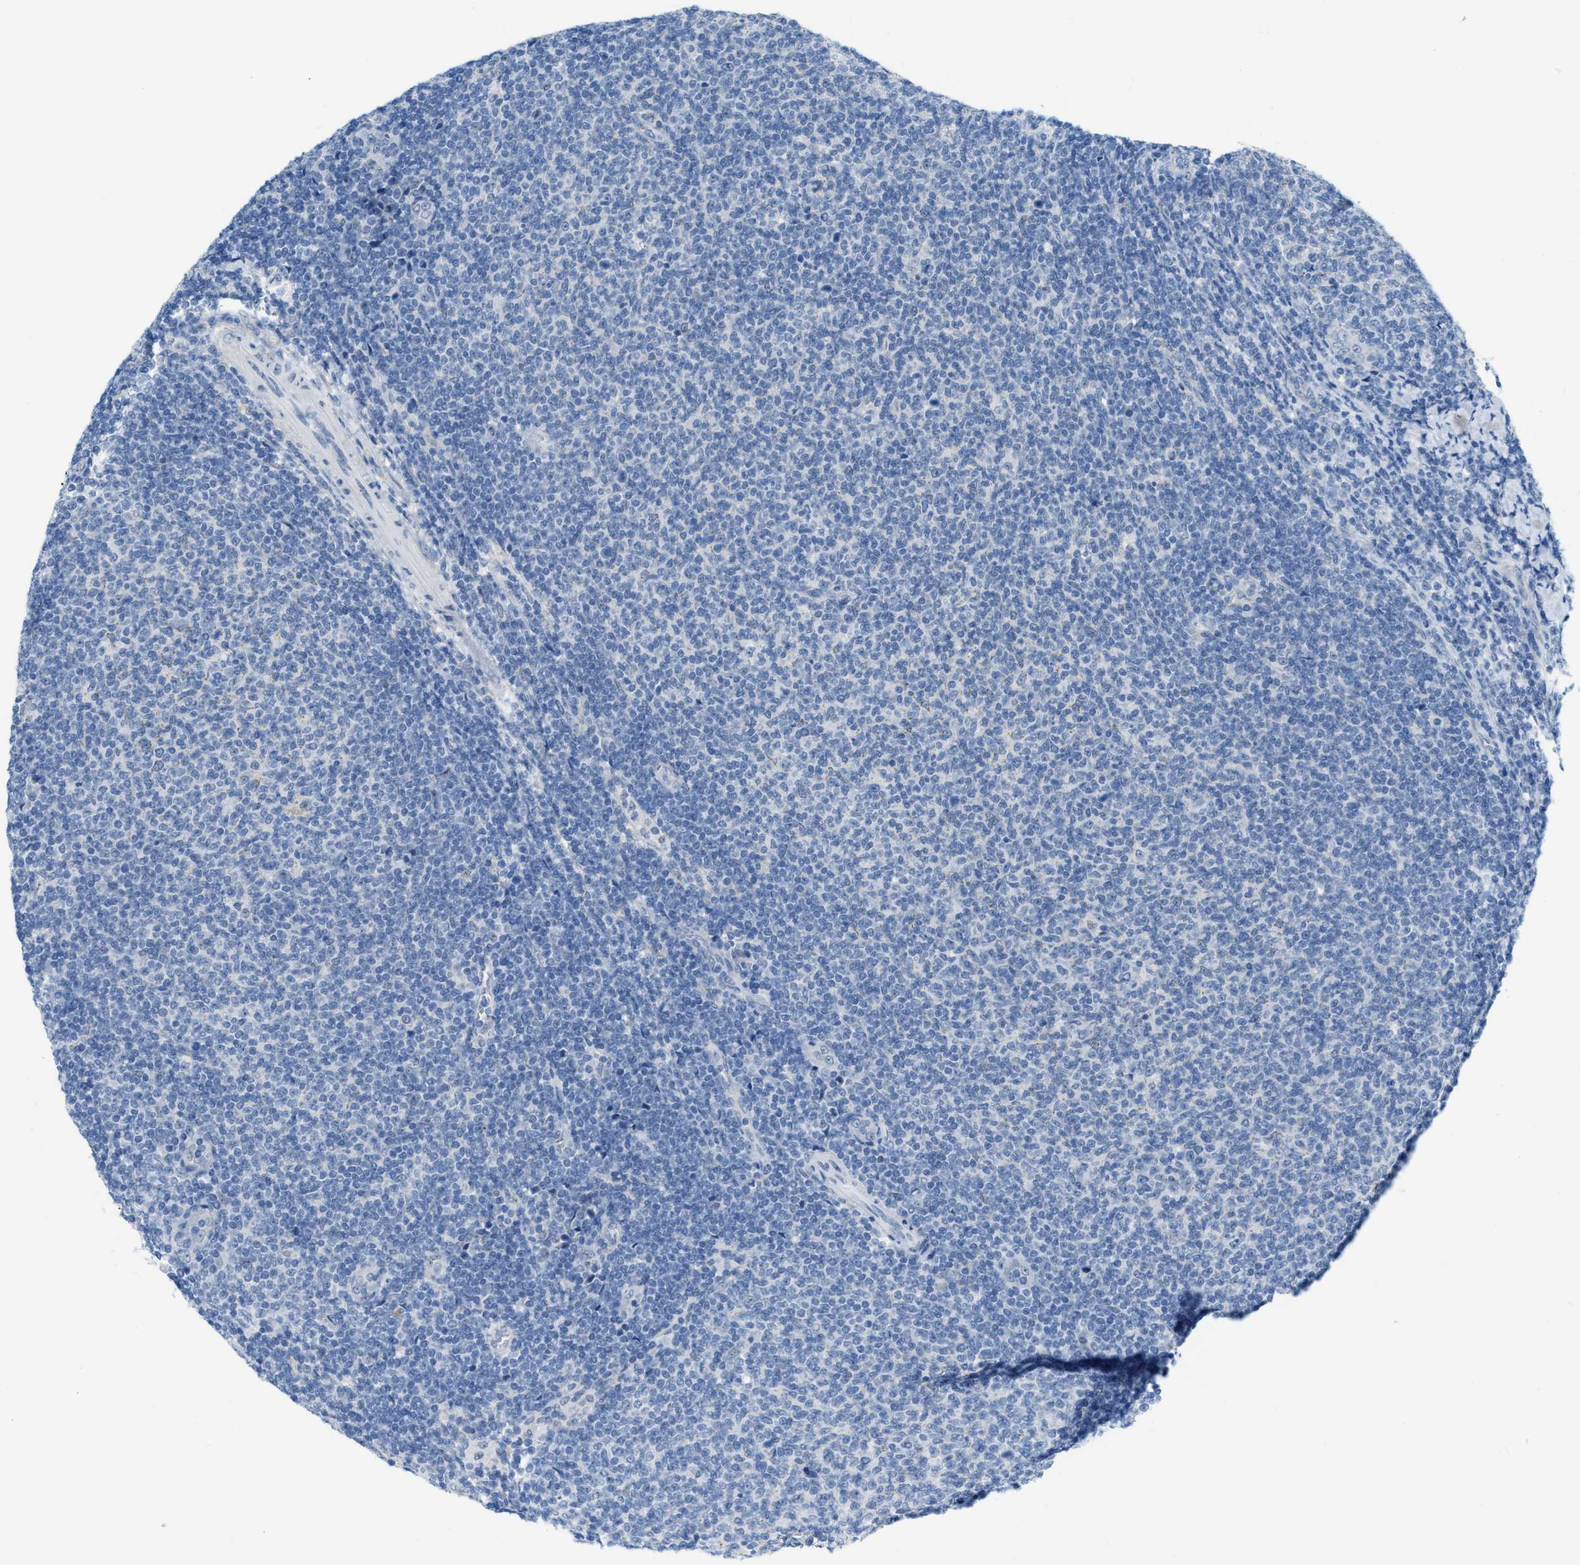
{"staining": {"intensity": "negative", "quantity": "none", "location": "none"}, "tissue": "lymphoma", "cell_type": "Tumor cells", "image_type": "cancer", "snomed": [{"axis": "morphology", "description": "Malignant lymphoma, non-Hodgkin's type, Low grade"}, {"axis": "topography", "description": "Lymph node"}], "caption": "Tumor cells are negative for protein expression in human lymphoma.", "gene": "PHRF1", "patient": {"sex": "male", "age": 66}}